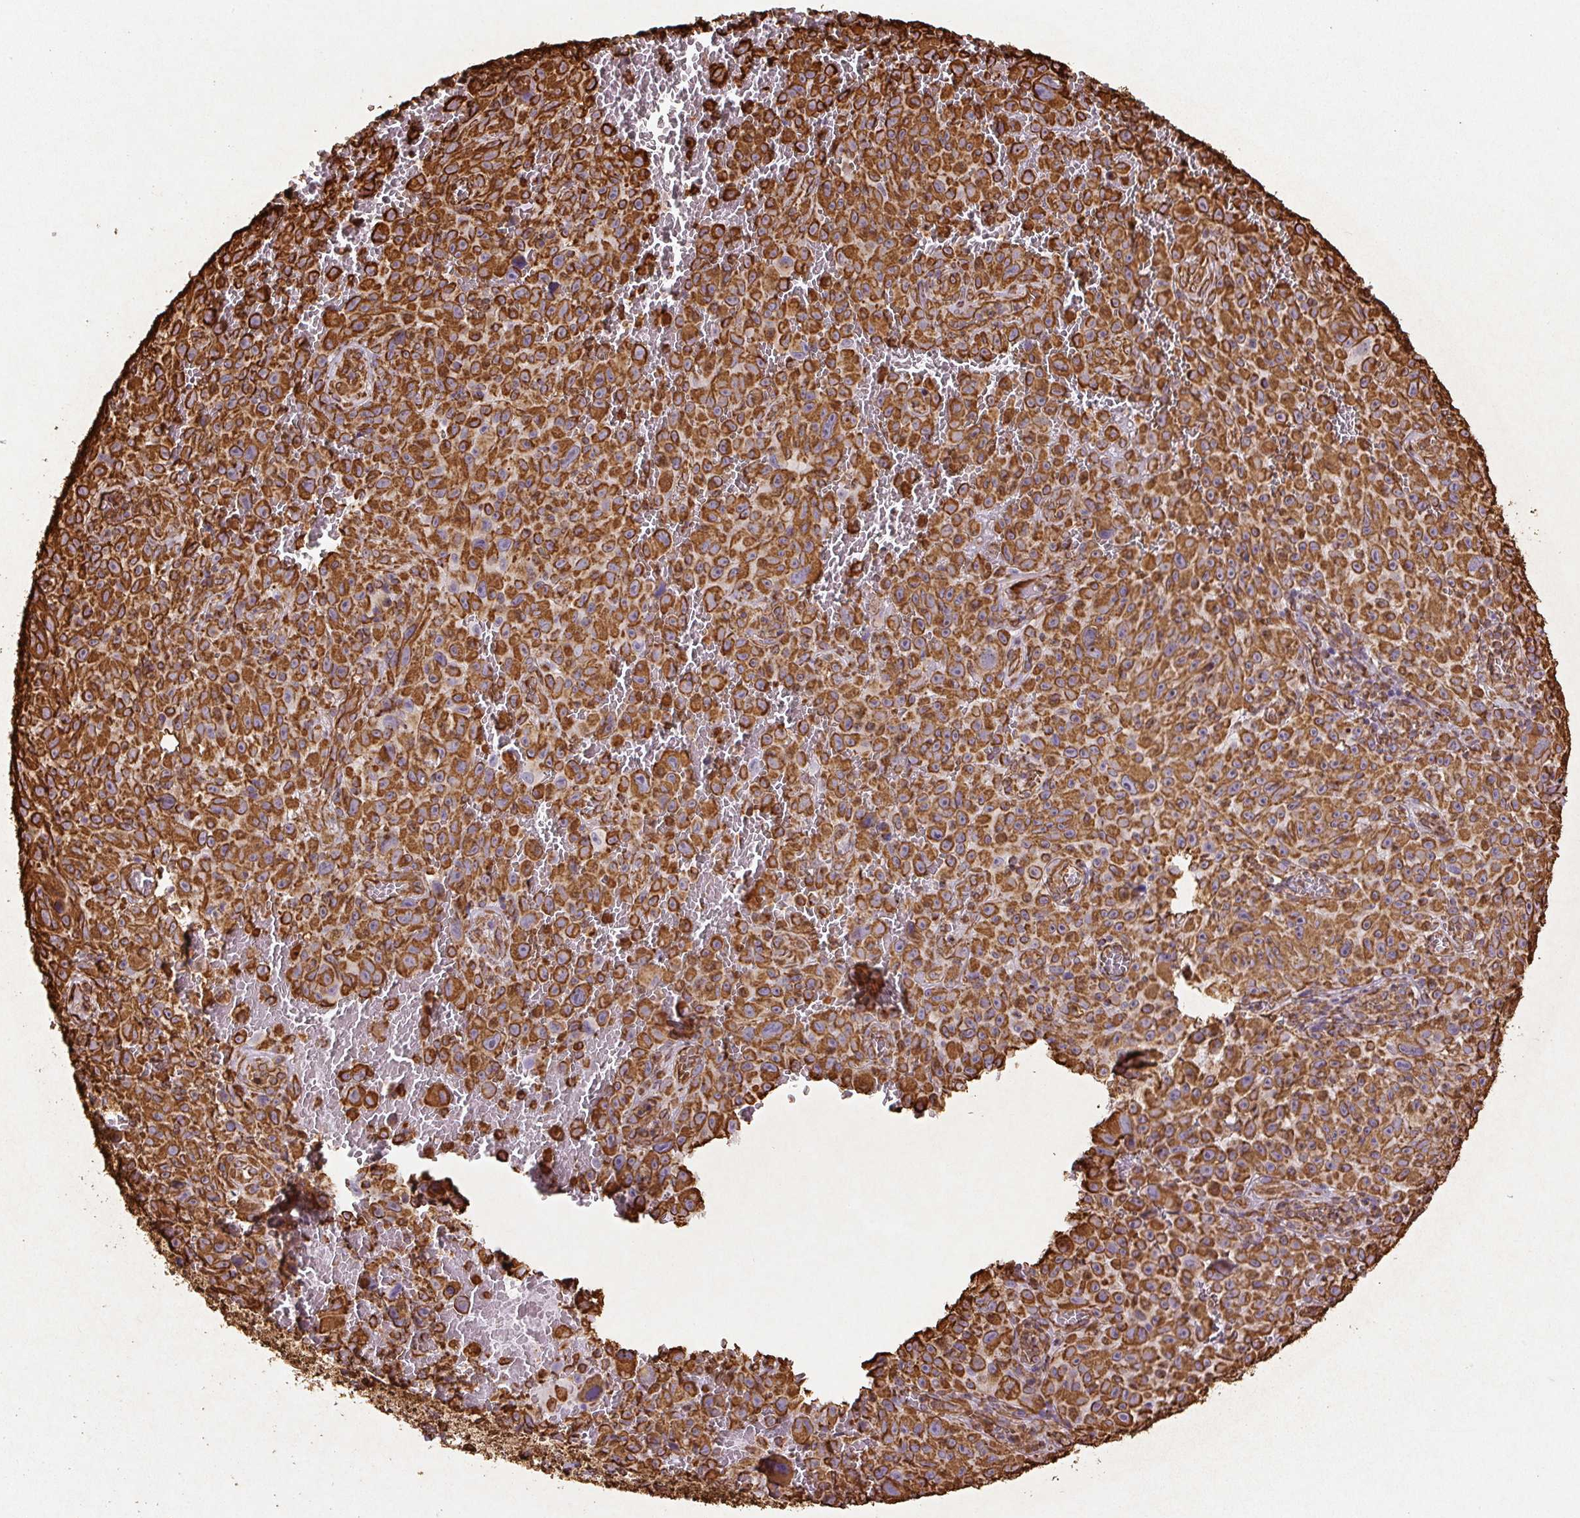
{"staining": {"intensity": "strong", "quantity": ">75%", "location": "cytoplasmic/membranous"}, "tissue": "melanoma", "cell_type": "Tumor cells", "image_type": "cancer", "snomed": [{"axis": "morphology", "description": "Malignant melanoma, NOS"}, {"axis": "topography", "description": "Skin"}], "caption": "A brown stain labels strong cytoplasmic/membranous positivity of a protein in human malignant melanoma tumor cells. (brown staining indicates protein expression, while blue staining denotes nuclei).", "gene": "VIM", "patient": {"sex": "female", "age": 82}}